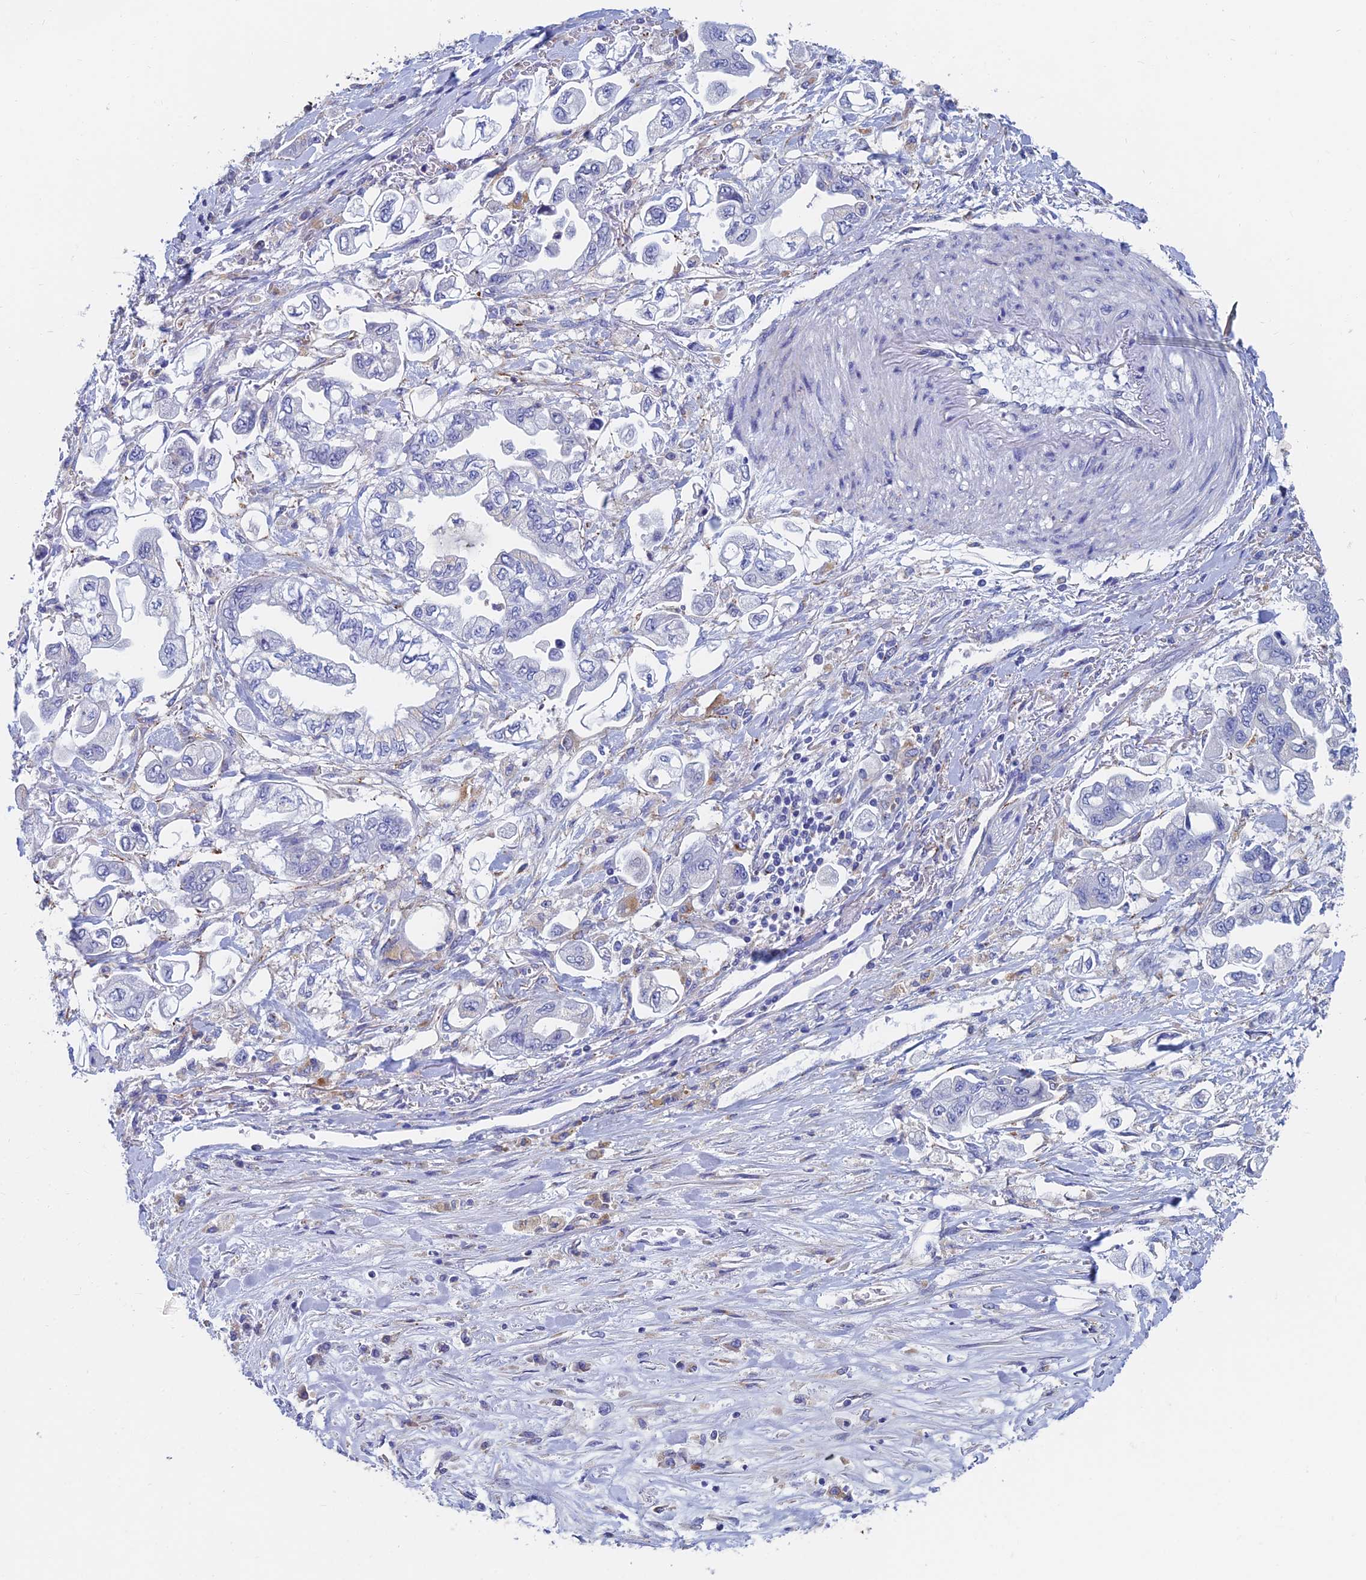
{"staining": {"intensity": "negative", "quantity": "none", "location": "none"}, "tissue": "stomach cancer", "cell_type": "Tumor cells", "image_type": "cancer", "snomed": [{"axis": "morphology", "description": "Adenocarcinoma, NOS"}, {"axis": "topography", "description": "Stomach"}], "caption": "This is an immunohistochemistry (IHC) histopathology image of human adenocarcinoma (stomach). There is no positivity in tumor cells.", "gene": "SPNS1", "patient": {"sex": "male", "age": 62}}